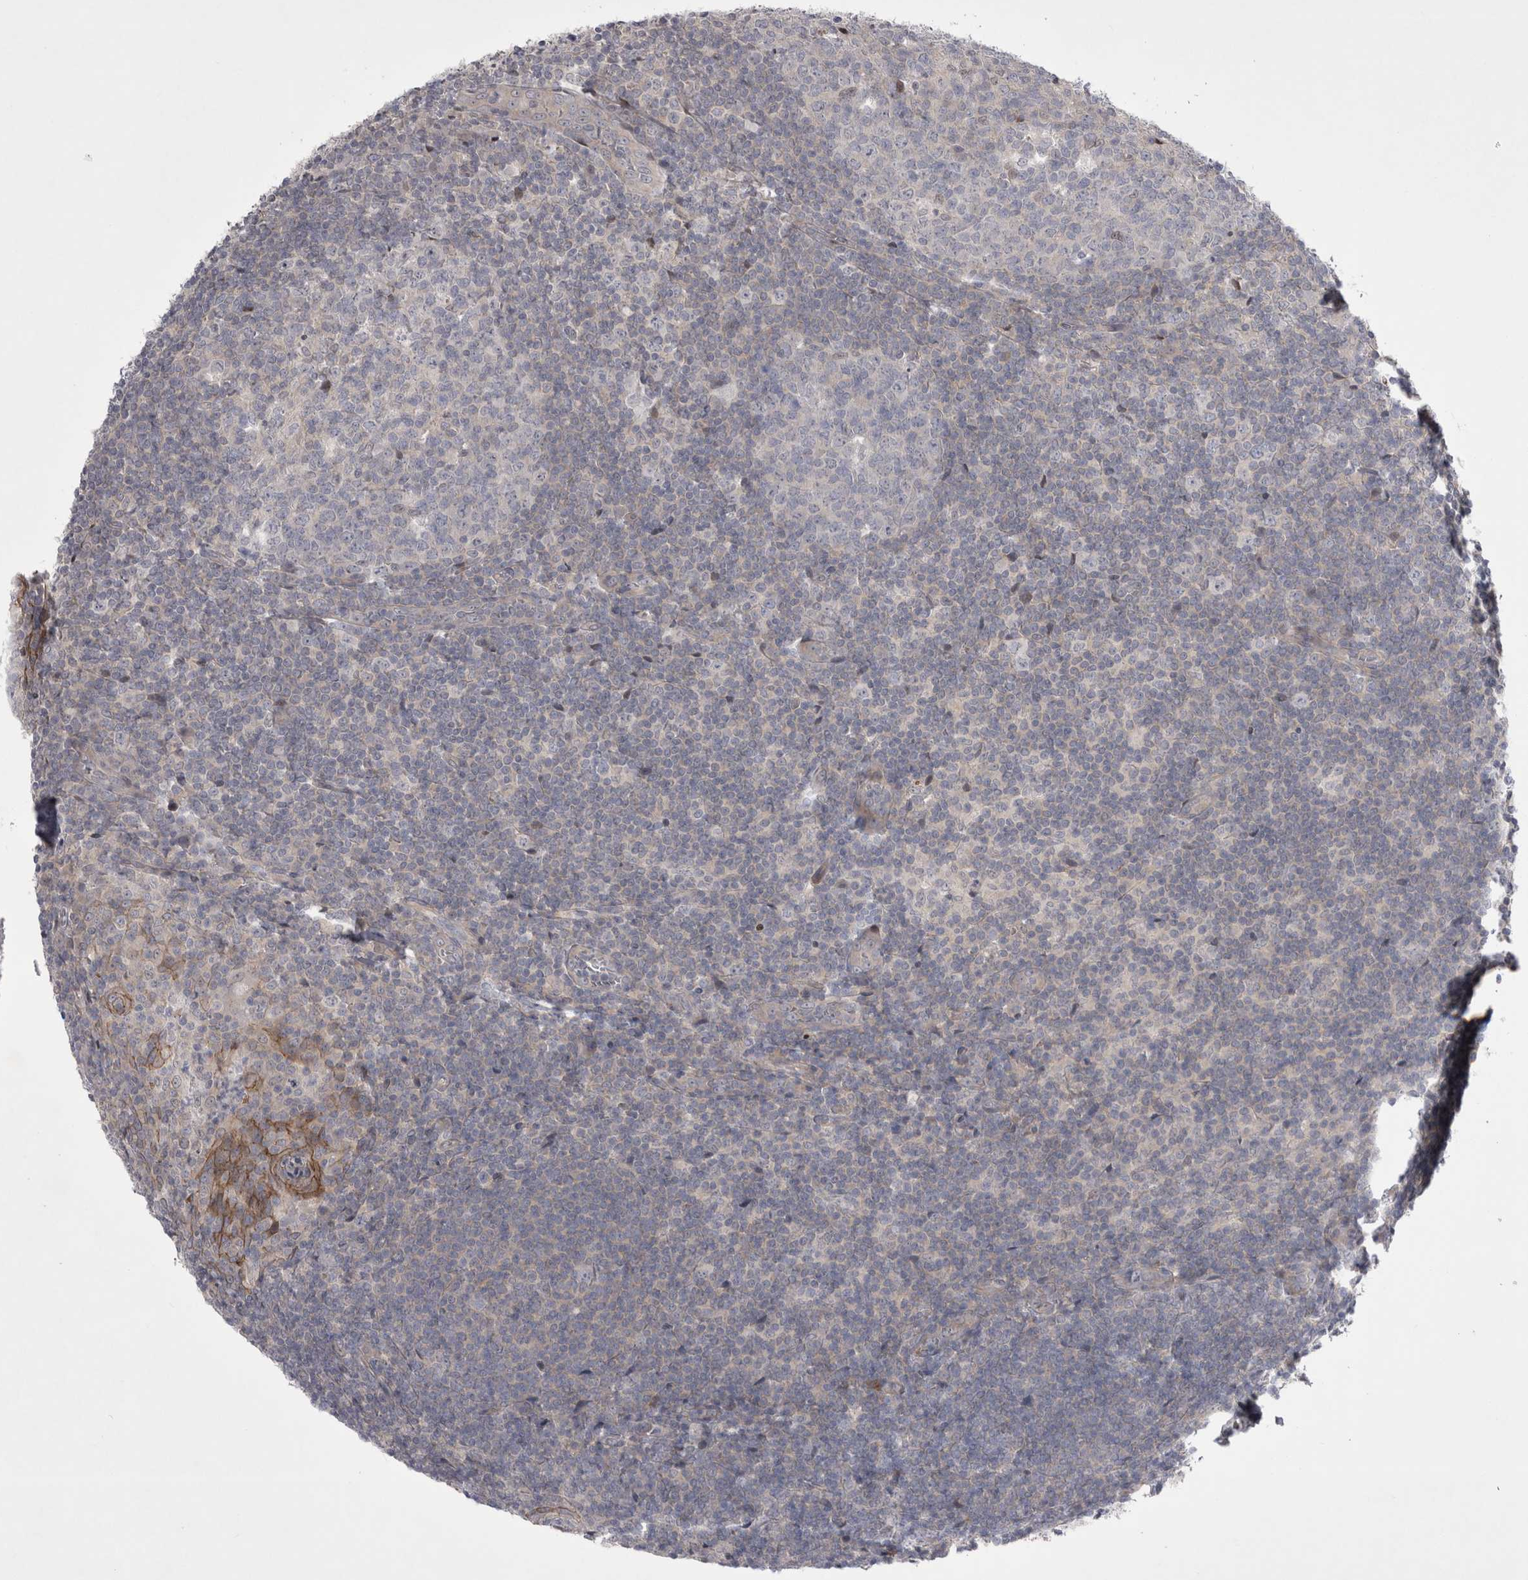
{"staining": {"intensity": "negative", "quantity": "none", "location": "none"}, "tissue": "tonsil", "cell_type": "Germinal center cells", "image_type": "normal", "snomed": [{"axis": "morphology", "description": "Normal tissue, NOS"}, {"axis": "topography", "description": "Tonsil"}], "caption": "This is a micrograph of IHC staining of unremarkable tonsil, which shows no staining in germinal center cells.", "gene": "NENF", "patient": {"sex": "male", "age": 37}}